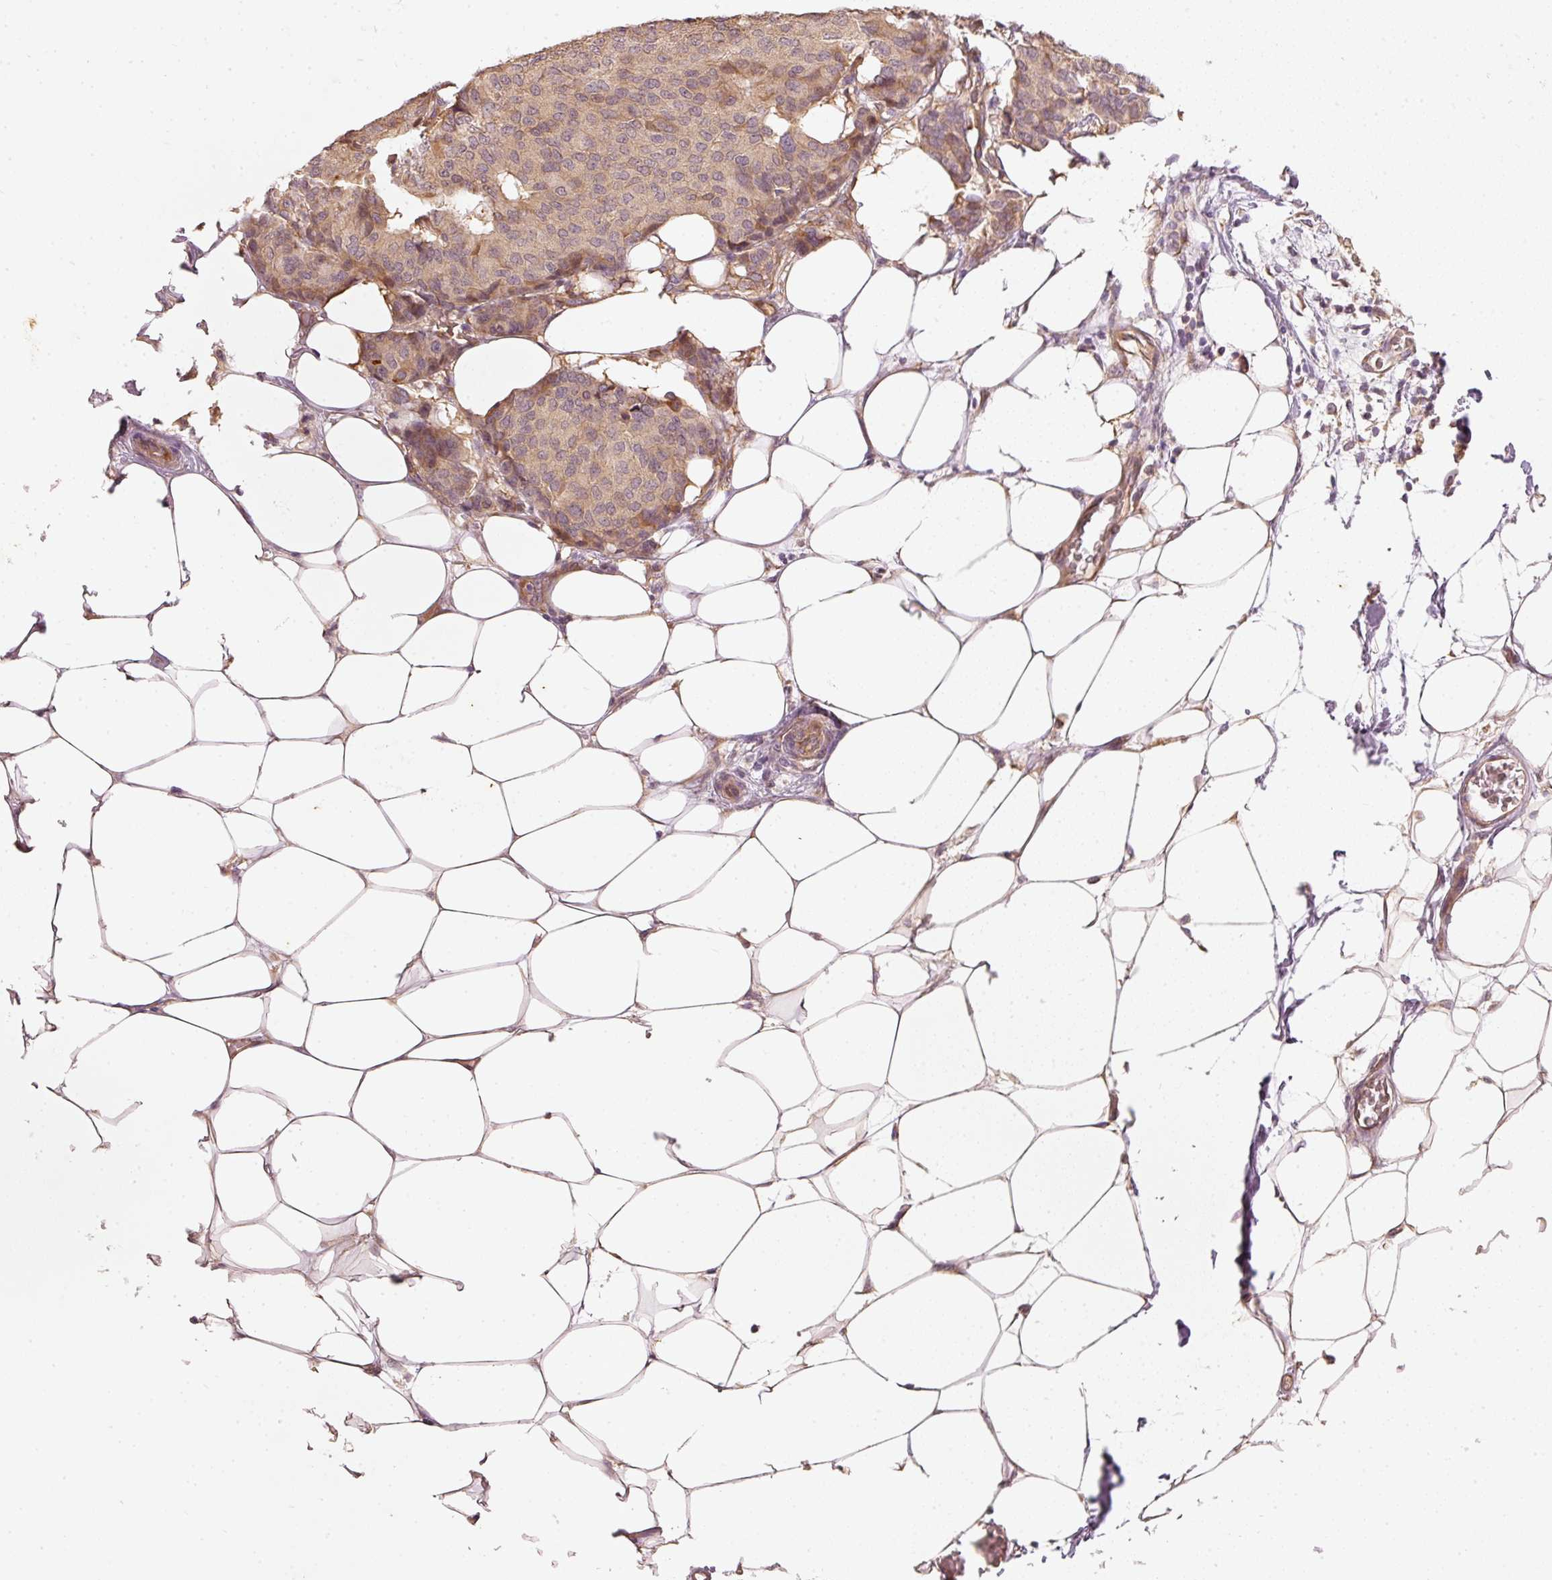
{"staining": {"intensity": "moderate", "quantity": ">75%", "location": "cytoplasmic/membranous"}, "tissue": "breast cancer", "cell_type": "Tumor cells", "image_type": "cancer", "snomed": [{"axis": "morphology", "description": "Duct carcinoma"}, {"axis": "topography", "description": "Breast"}], "caption": "High-power microscopy captured an immunohistochemistry (IHC) image of breast cancer, revealing moderate cytoplasmic/membranous expression in about >75% of tumor cells.", "gene": "RGL2", "patient": {"sex": "female", "age": 75}}